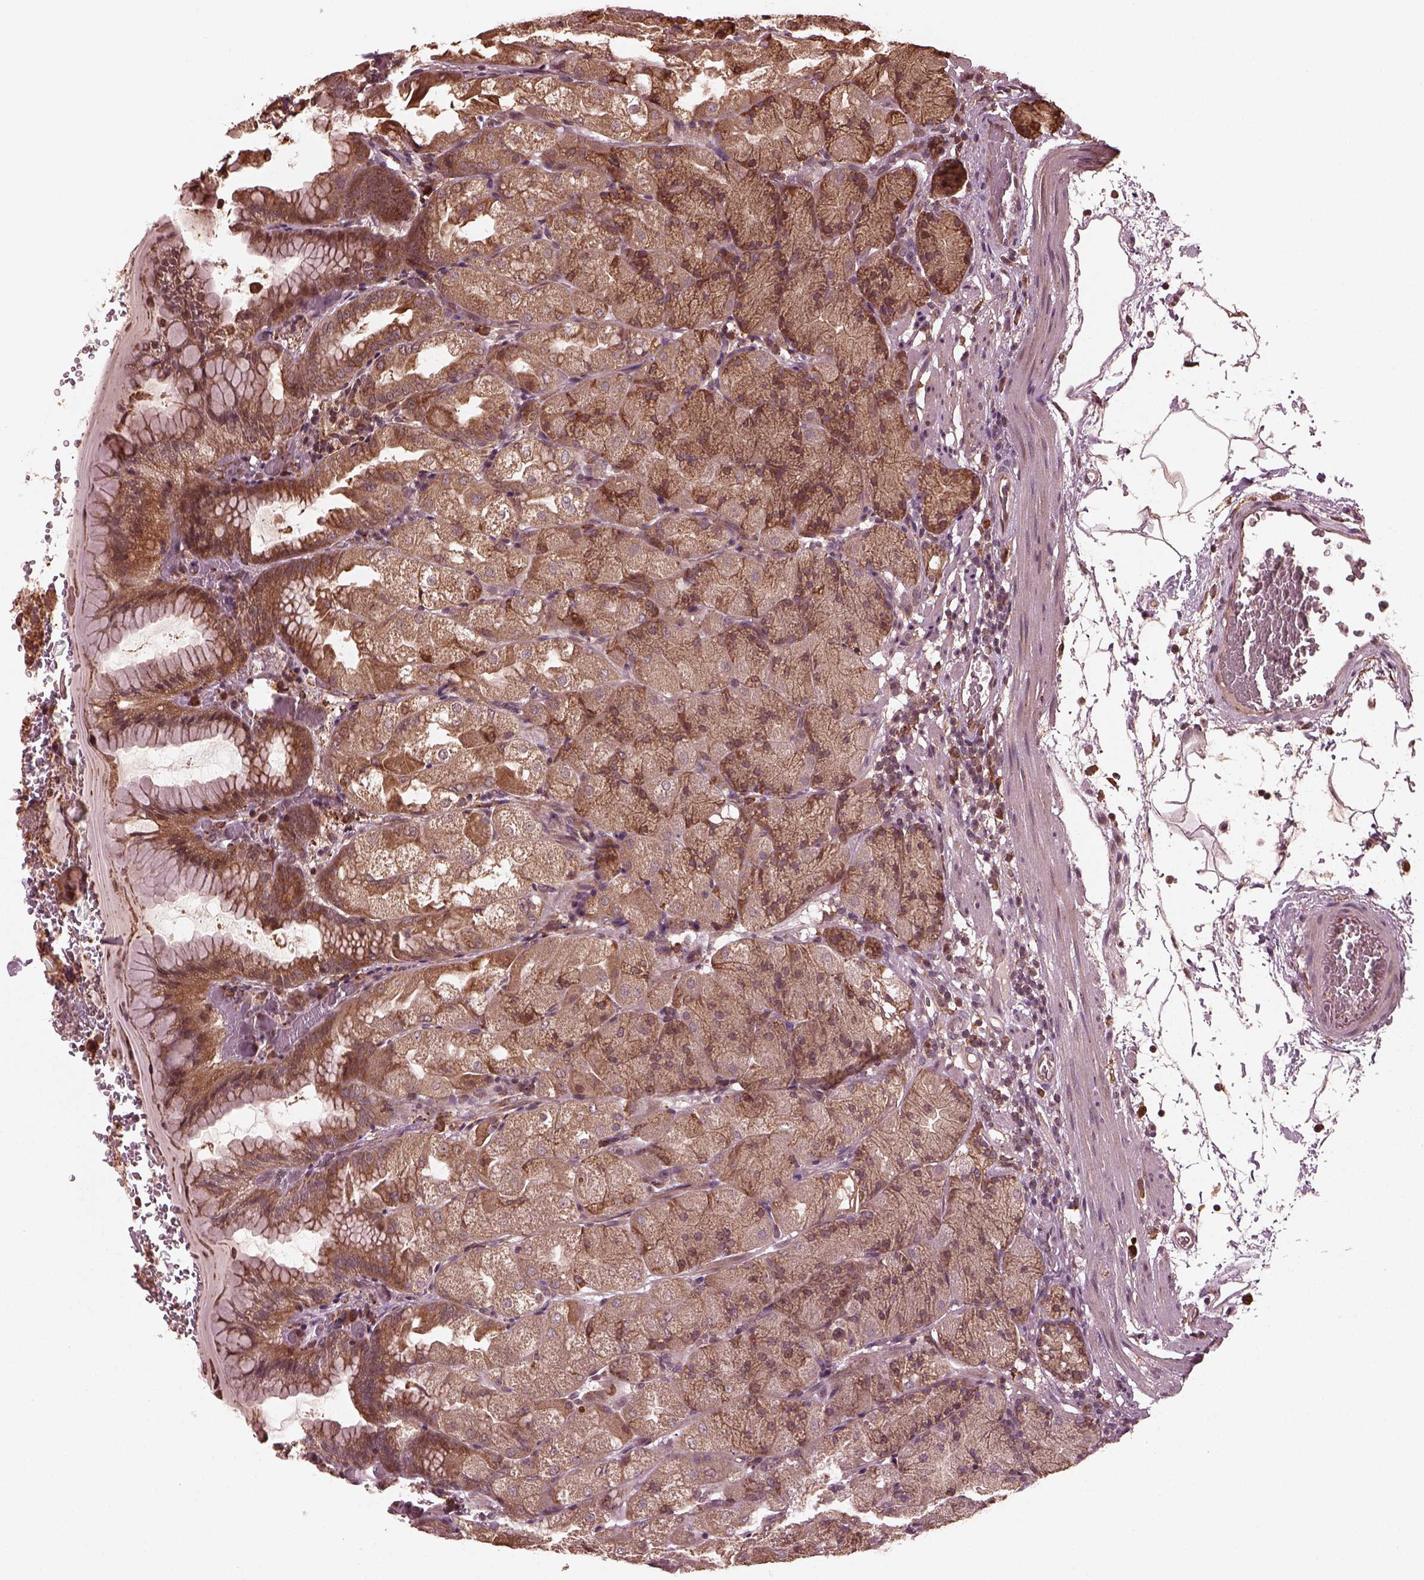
{"staining": {"intensity": "moderate", "quantity": ">75%", "location": "cytoplasmic/membranous"}, "tissue": "stomach", "cell_type": "Glandular cells", "image_type": "normal", "snomed": [{"axis": "morphology", "description": "Normal tissue, NOS"}, {"axis": "topography", "description": "Stomach, upper"}, {"axis": "topography", "description": "Stomach"}, {"axis": "topography", "description": "Stomach, lower"}], "caption": "Immunohistochemical staining of benign stomach reveals moderate cytoplasmic/membranous protein expression in approximately >75% of glandular cells.", "gene": "ZNF292", "patient": {"sex": "male", "age": 62}}